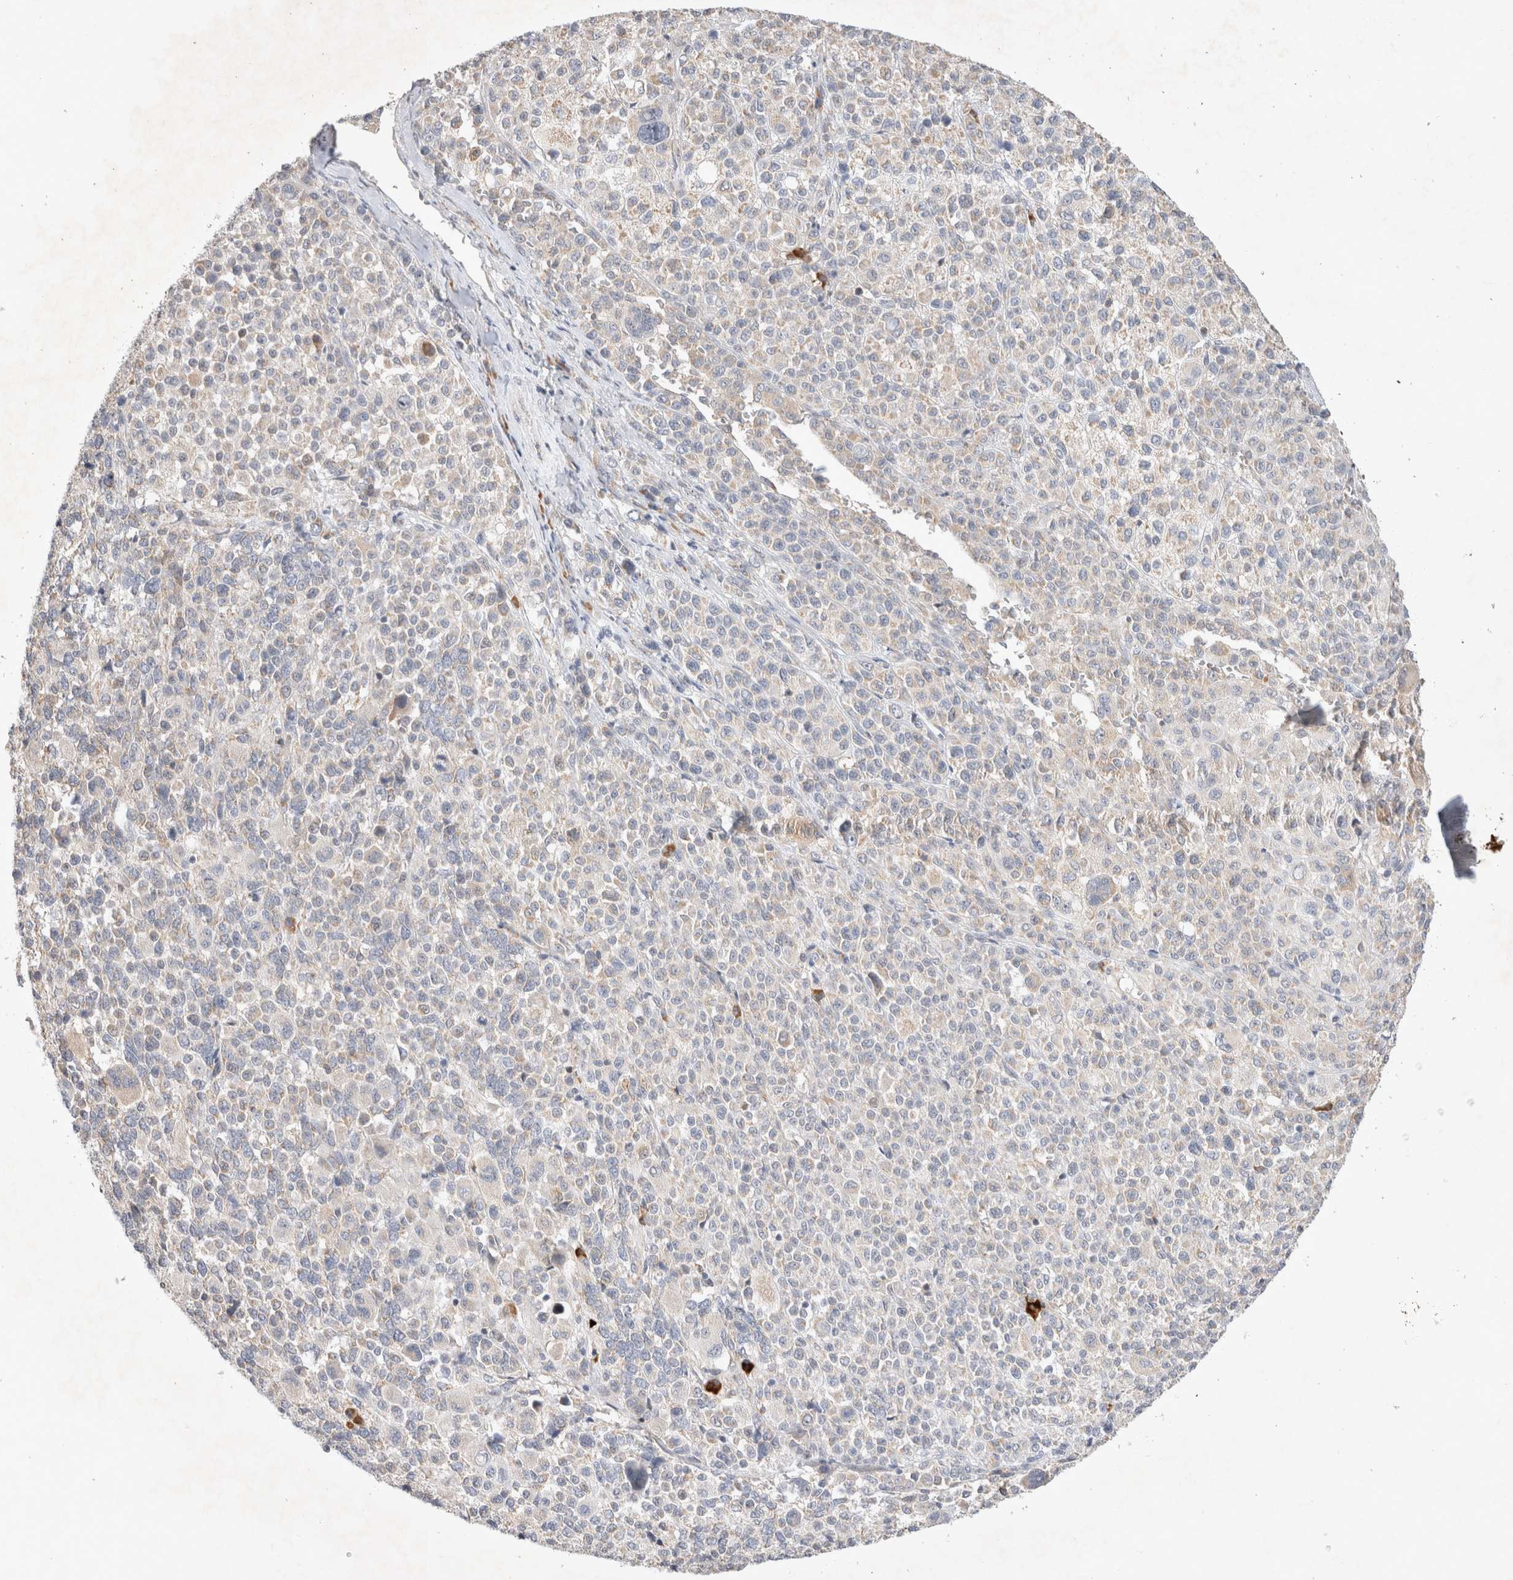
{"staining": {"intensity": "negative", "quantity": "none", "location": "none"}, "tissue": "melanoma", "cell_type": "Tumor cells", "image_type": "cancer", "snomed": [{"axis": "morphology", "description": "Malignant melanoma, Metastatic site"}, {"axis": "topography", "description": "Skin"}], "caption": "Tumor cells show no significant positivity in melanoma.", "gene": "NEDD4L", "patient": {"sex": "female", "age": 74}}